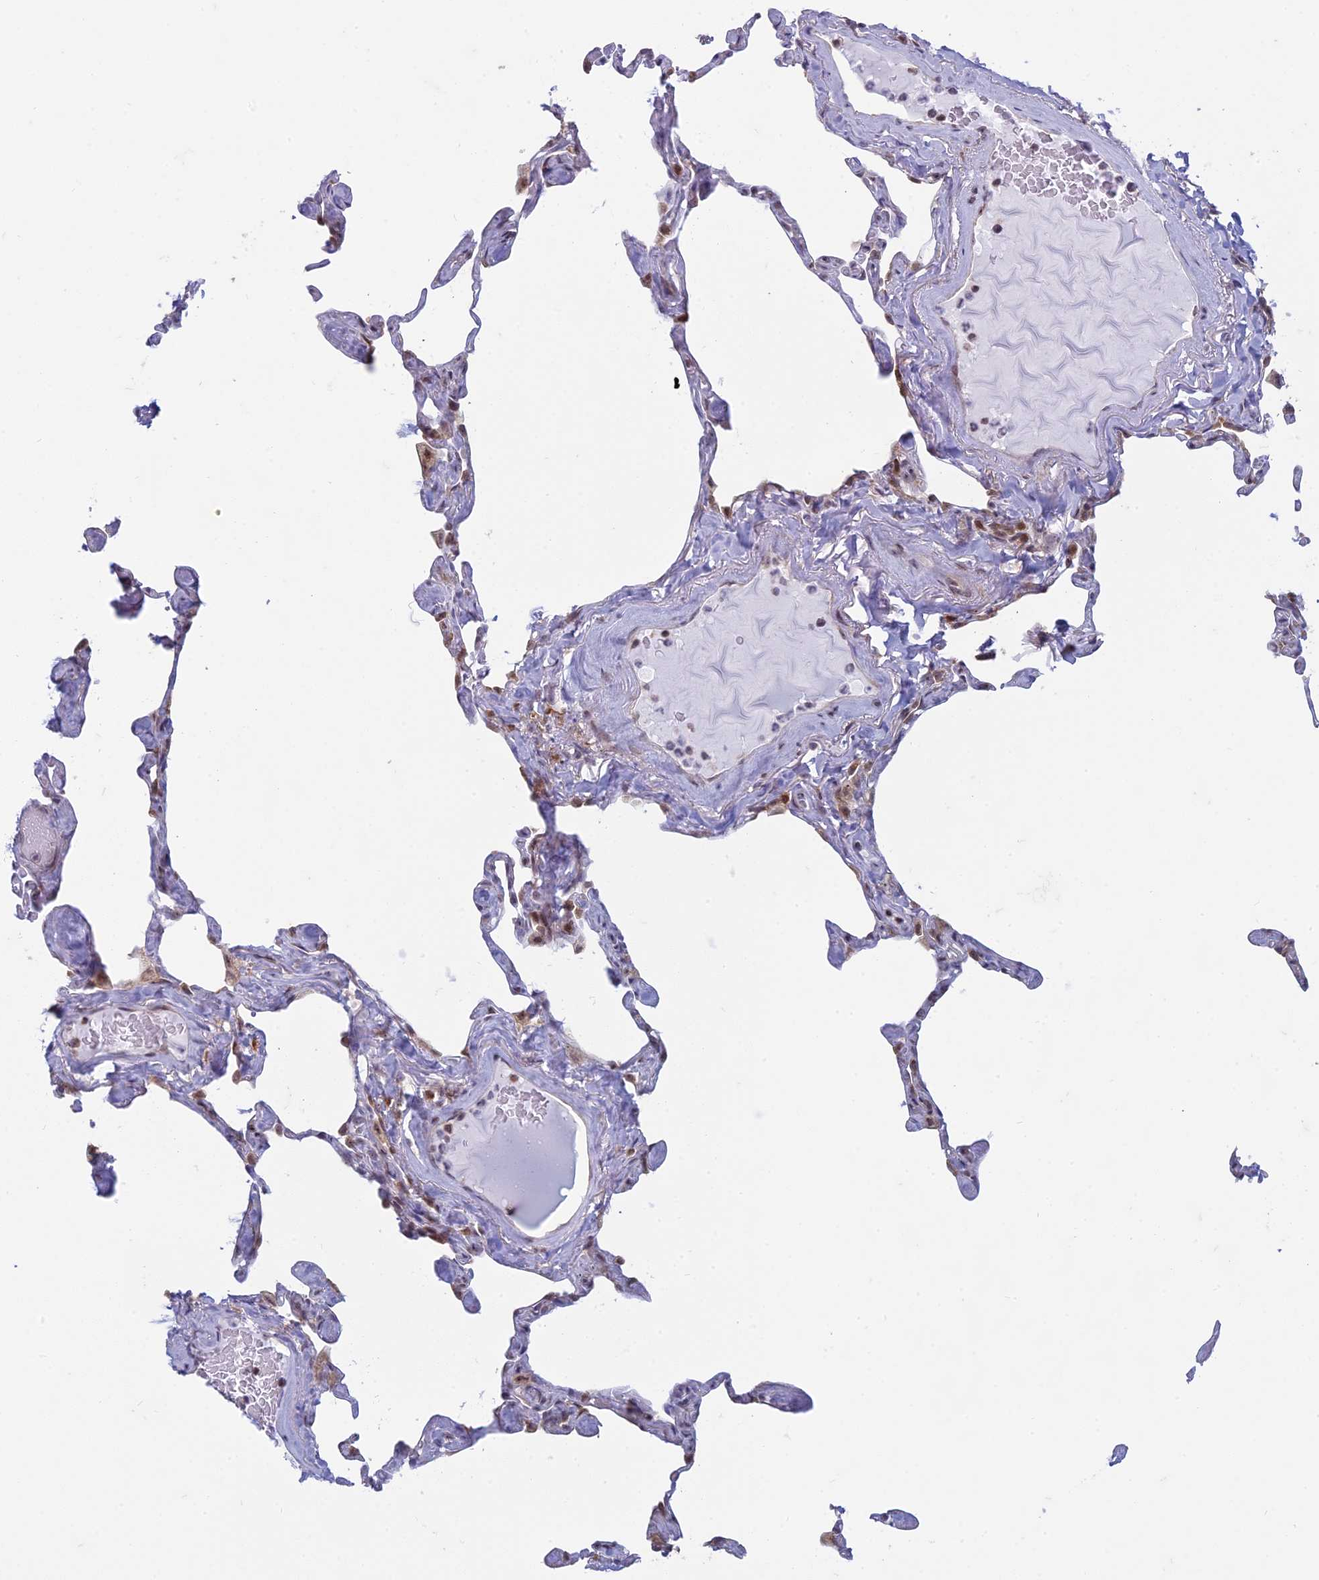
{"staining": {"intensity": "weak", "quantity": "<25%", "location": "cytoplasmic/membranous,nuclear"}, "tissue": "lung", "cell_type": "Alveolar cells", "image_type": "normal", "snomed": [{"axis": "morphology", "description": "Normal tissue, NOS"}, {"axis": "topography", "description": "Lung"}], "caption": "Protein analysis of benign lung displays no significant positivity in alveolar cells. (Brightfield microscopy of DAB immunohistochemistry (IHC) at high magnification).", "gene": "RPS19BP1", "patient": {"sex": "male", "age": 65}}